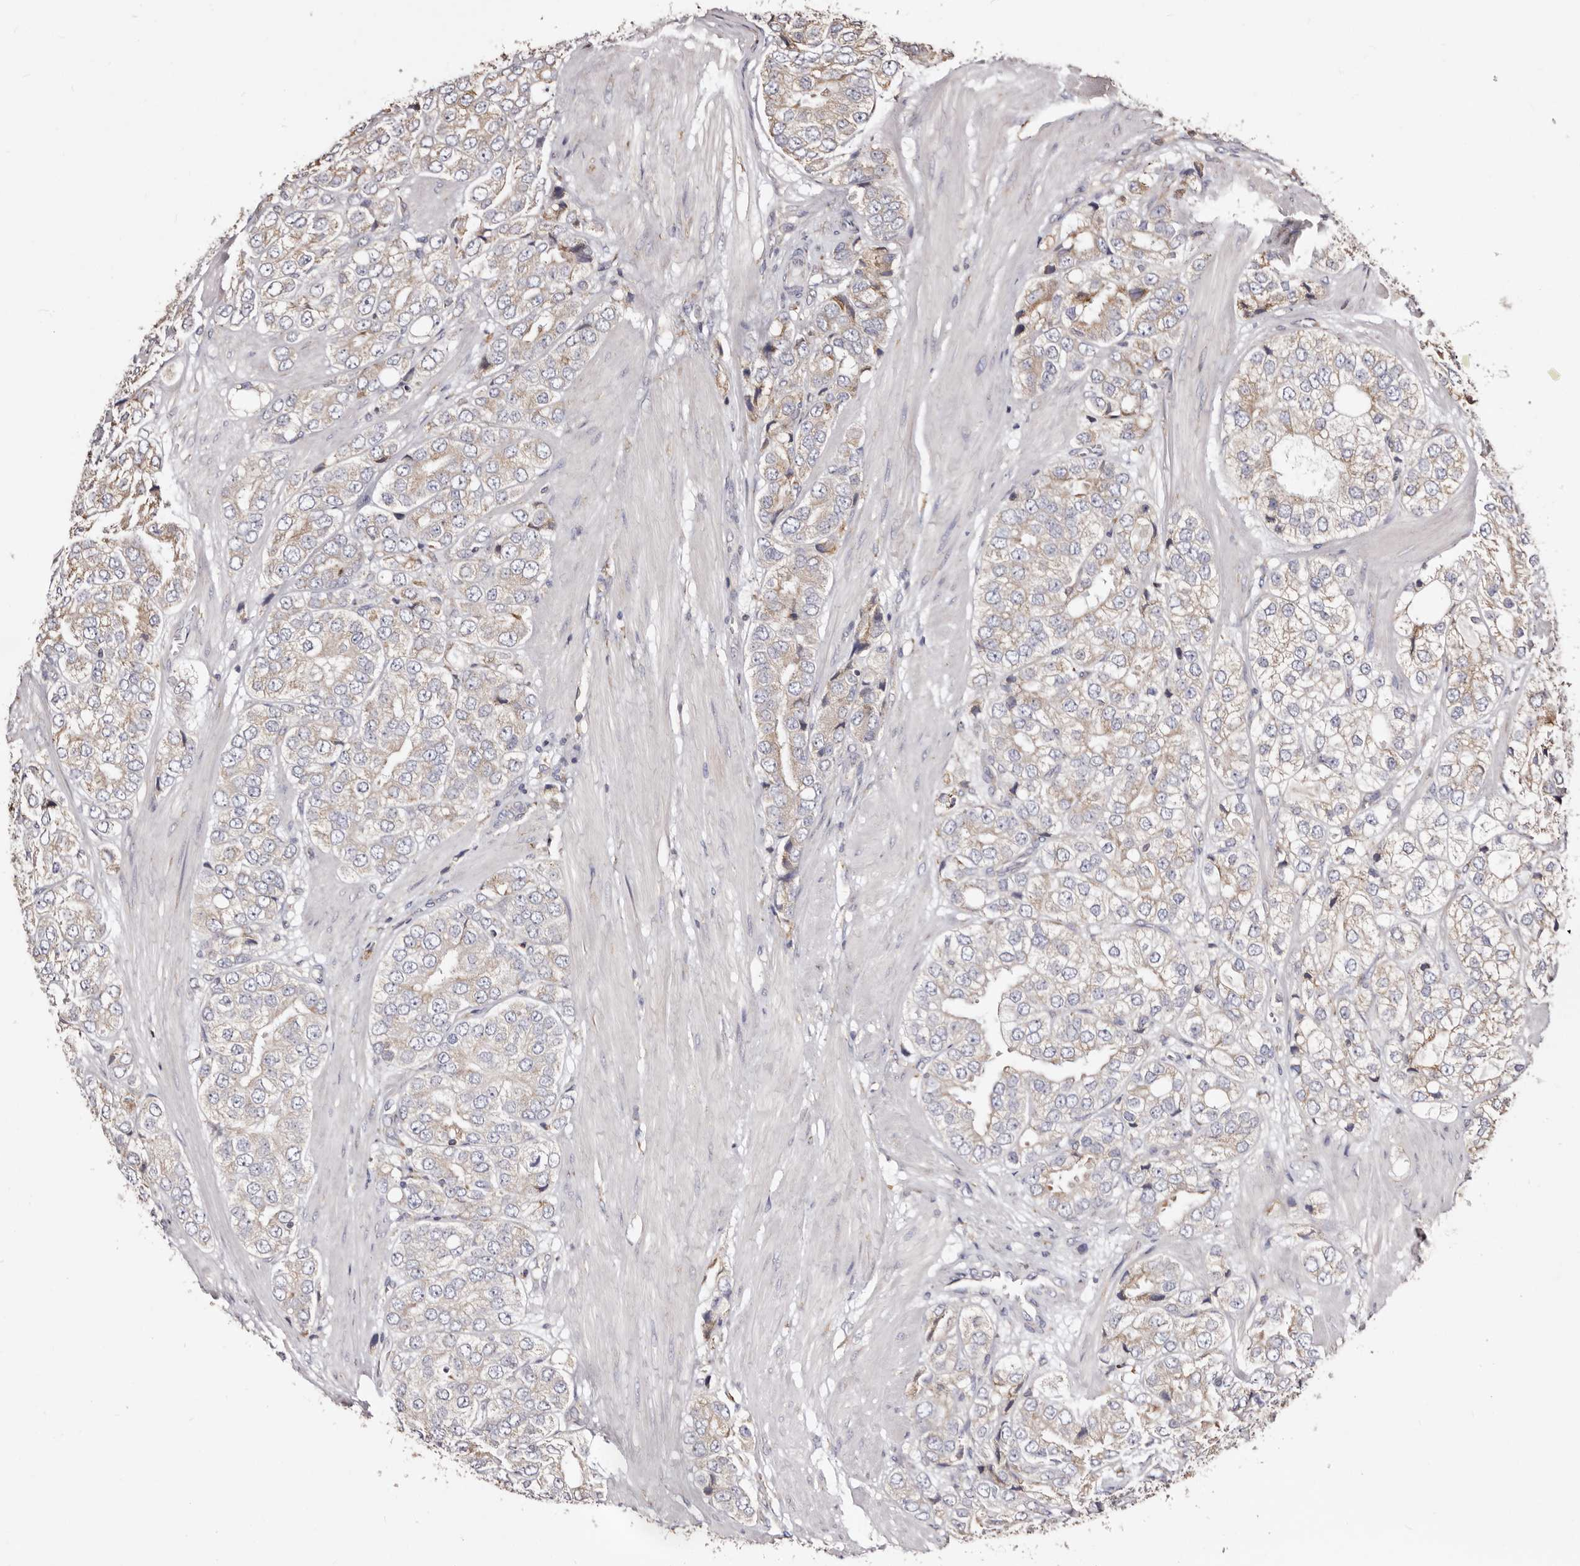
{"staining": {"intensity": "weak", "quantity": "<25%", "location": "cytoplasmic/membranous"}, "tissue": "prostate cancer", "cell_type": "Tumor cells", "image_type": "cancer", "snomed": [{"axis": "morphology", "description": "Adenocarcinoma, High grade"}, {"axis": "topography", "description": "Prostate"}], "caption": "IHC micrograph of prostate cancer (high-grade adenocarcinoma) stained for a protein (brown), which demonstrates no positivity in tumor cells.", "gene": "ACBD6", "patient": {"sex": "male", "age": 50}}